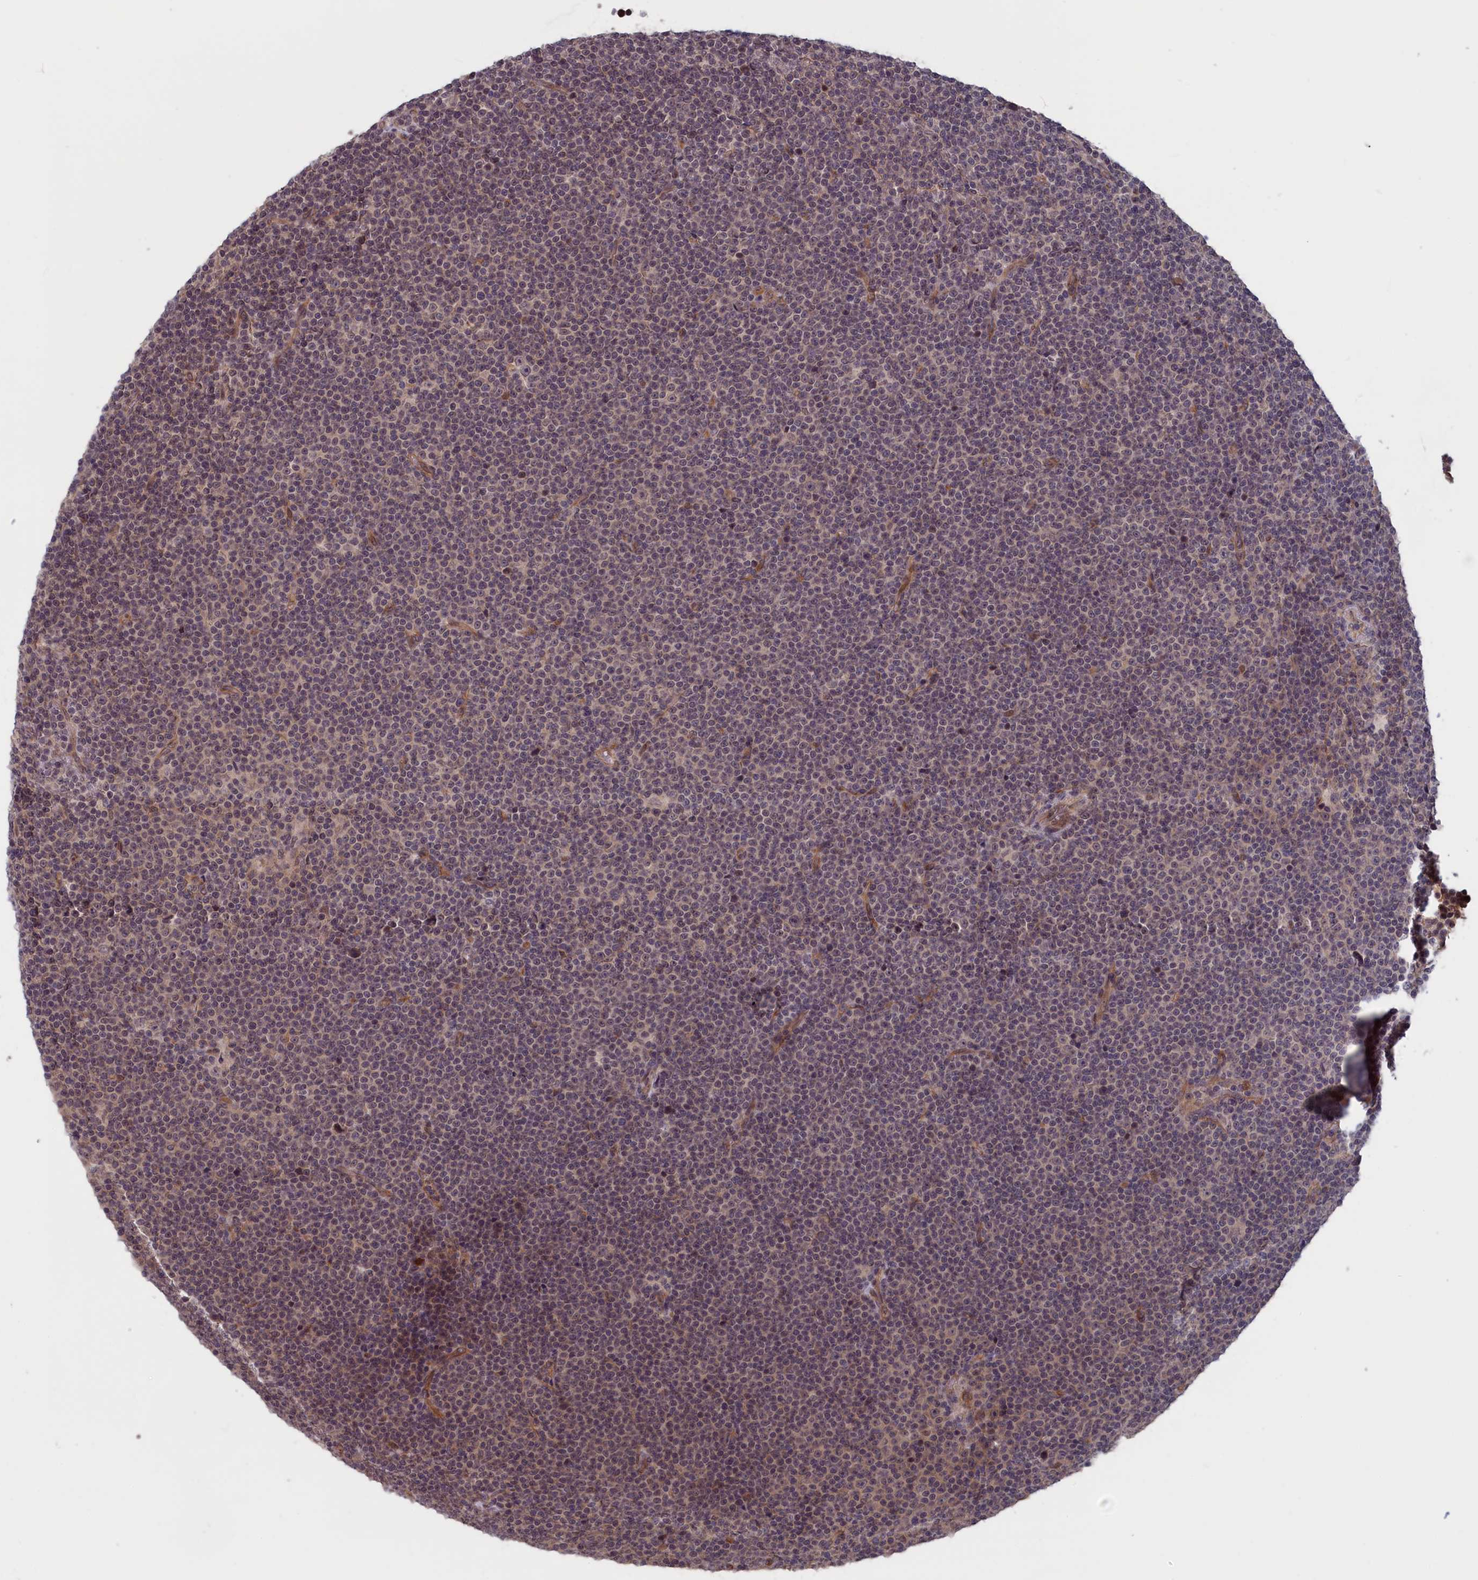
{"staining": {"intensity": "weak", "quantity": "<25%", "location": "nuclear"}, "tissue": "lymphoma", "cell_type": "Tumor cells", "image_type": "cancer", "snomed": [{"axis": "morphology", "description": "Malignant lymphoma, non-Hodgkin's type, Low grade"}, {"axis": "topography", "description": "Lymph node"}], "caption": "High power microscopy micrograph of an IHC photomicrograph of lymphoma, revealing no significant positivity in tumor cells.", "gene": "PLP2", "patient": {"sex": "female", "age": 67}}